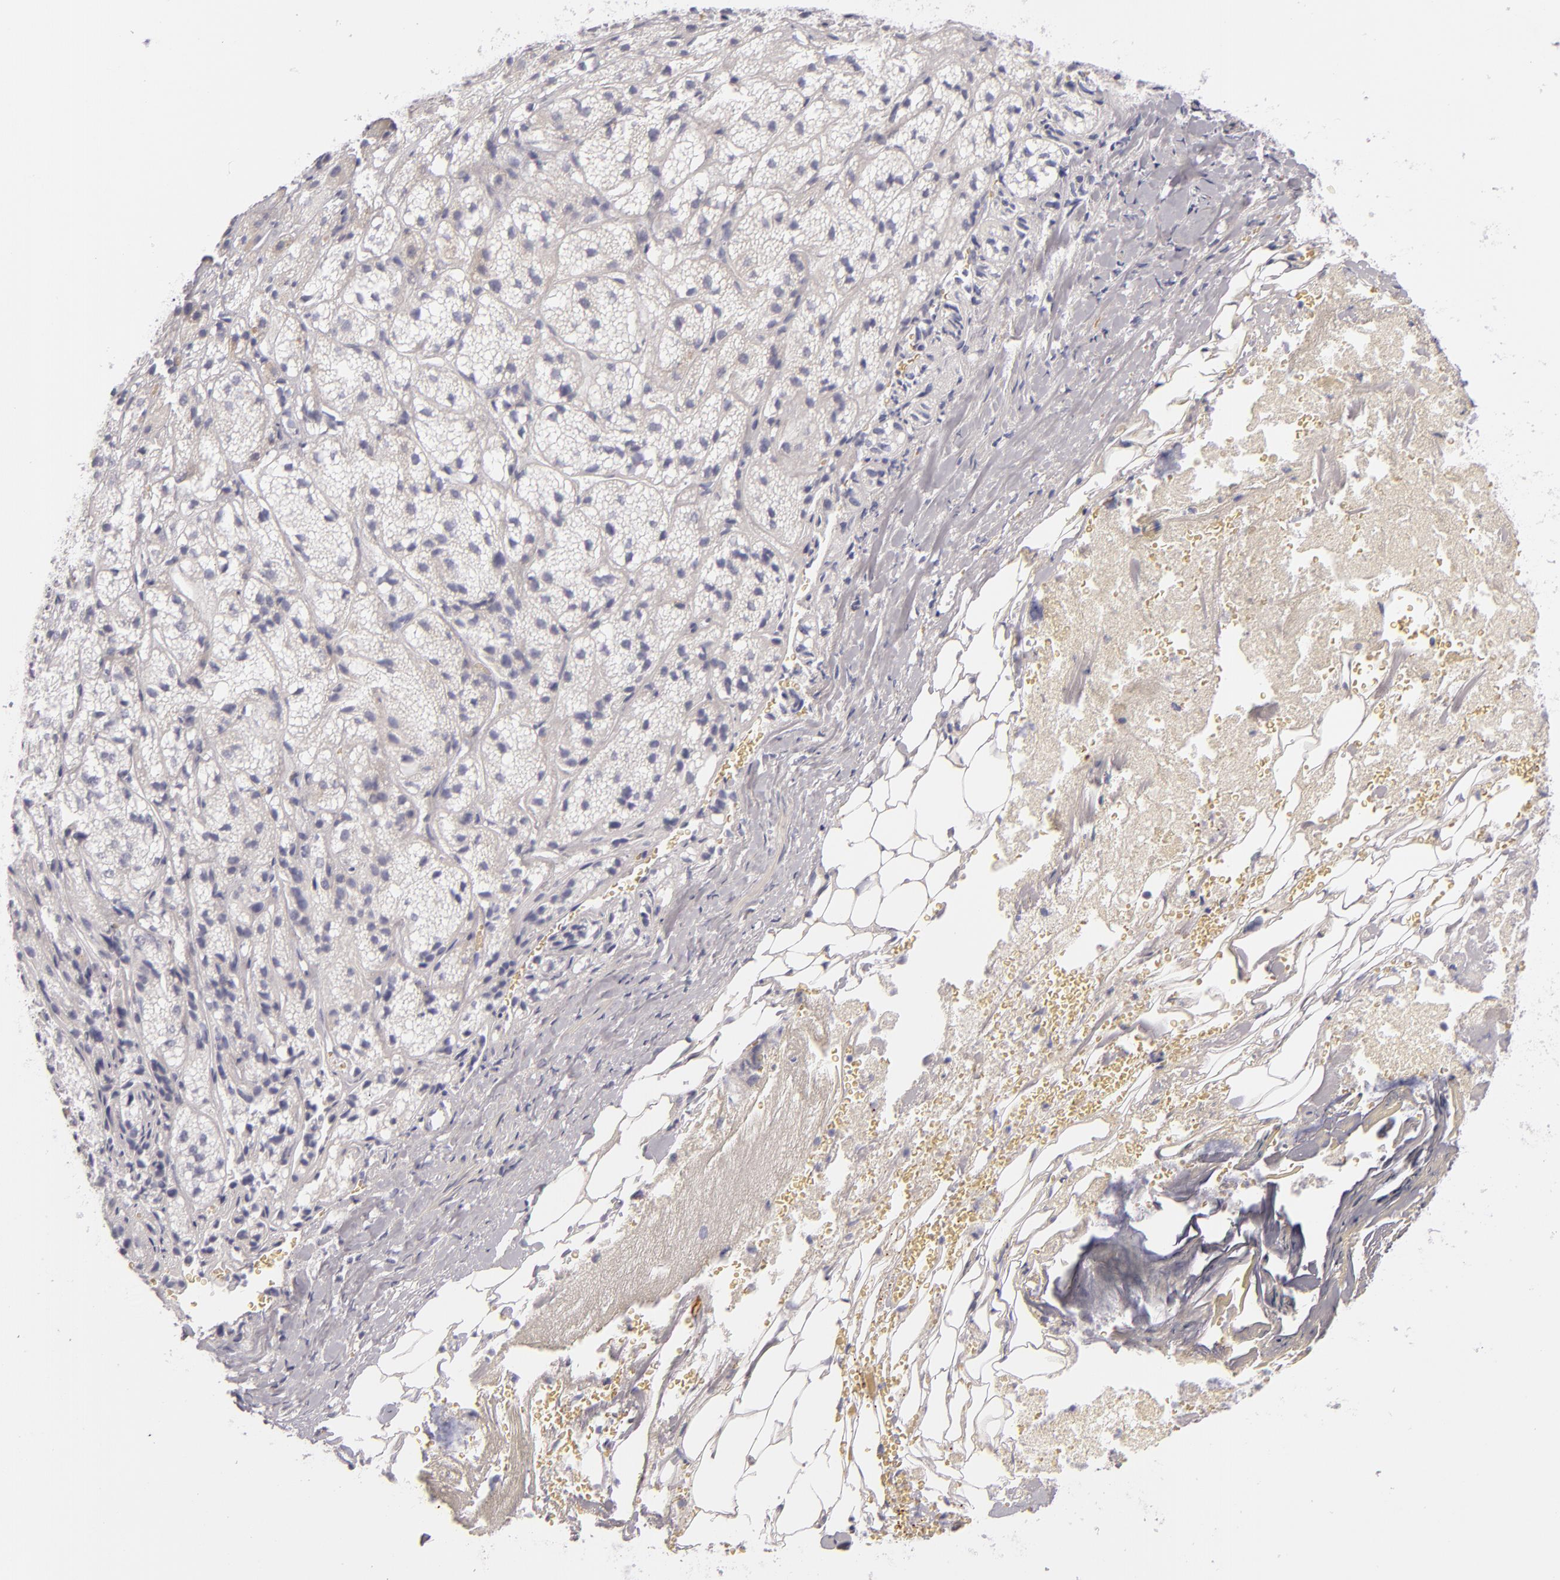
{"staining": {"intensity": "negative", "quantity": "none", "location": "none"}, "tissue": "adrenal gland", "cell_type": "Glandular cells", "image_type": "normal", "snomed": [{"axis": "morphology", "description": "Normal tissue, NOS"}, {"axis": "topography", "description": "Adrenal gland"}], "caption": "Adrenal gland was stained to show a protein in brown. There is no significant staining in glandular cells. (DAB immunohistochemistry visualized using brightfield microscopy, high magnification).", "gene": "TPSD1", "patient": {"sex": "female", "age": 71}}